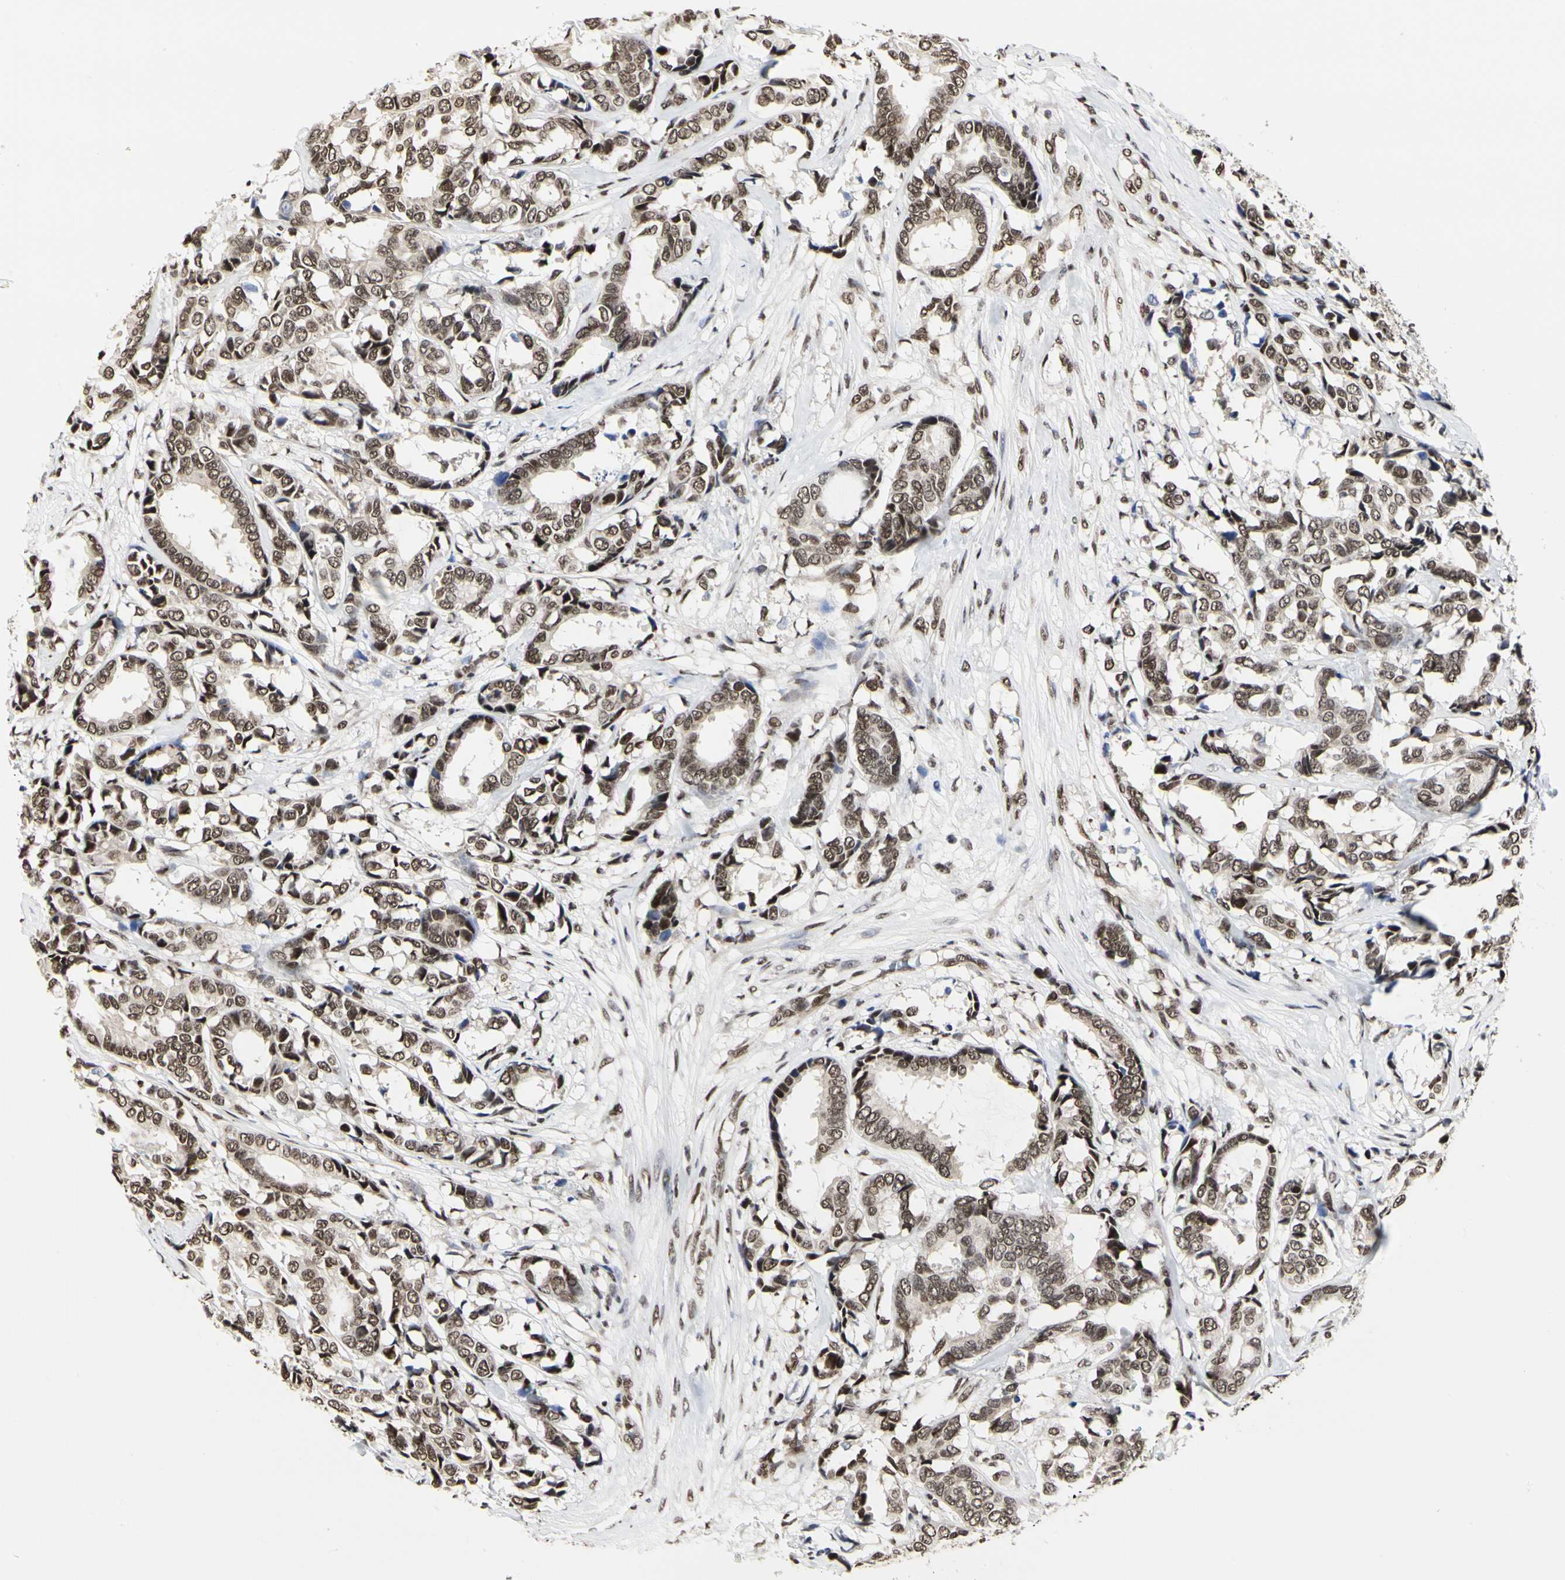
{"staining": {"intensity": "moderate", "quantity": ">75%", "location": "nuclear"}, "tissue": "breast cancer", "cell_type": "Tumor cells", "image_type": "cancer", "snomed": [{"axis": "morphology", "description": "Duct carcinoma"}, {"axis": "topography", "description": "Breast"}], "caption": "Moderate nuclear staining for a protein is seen in approximately >75% of tumor cells of breast cancer (infiltrating ductal carcinoma) using IHC.", "gene": "PRMT3", "patient": {"sex": "female", "age": 87}}